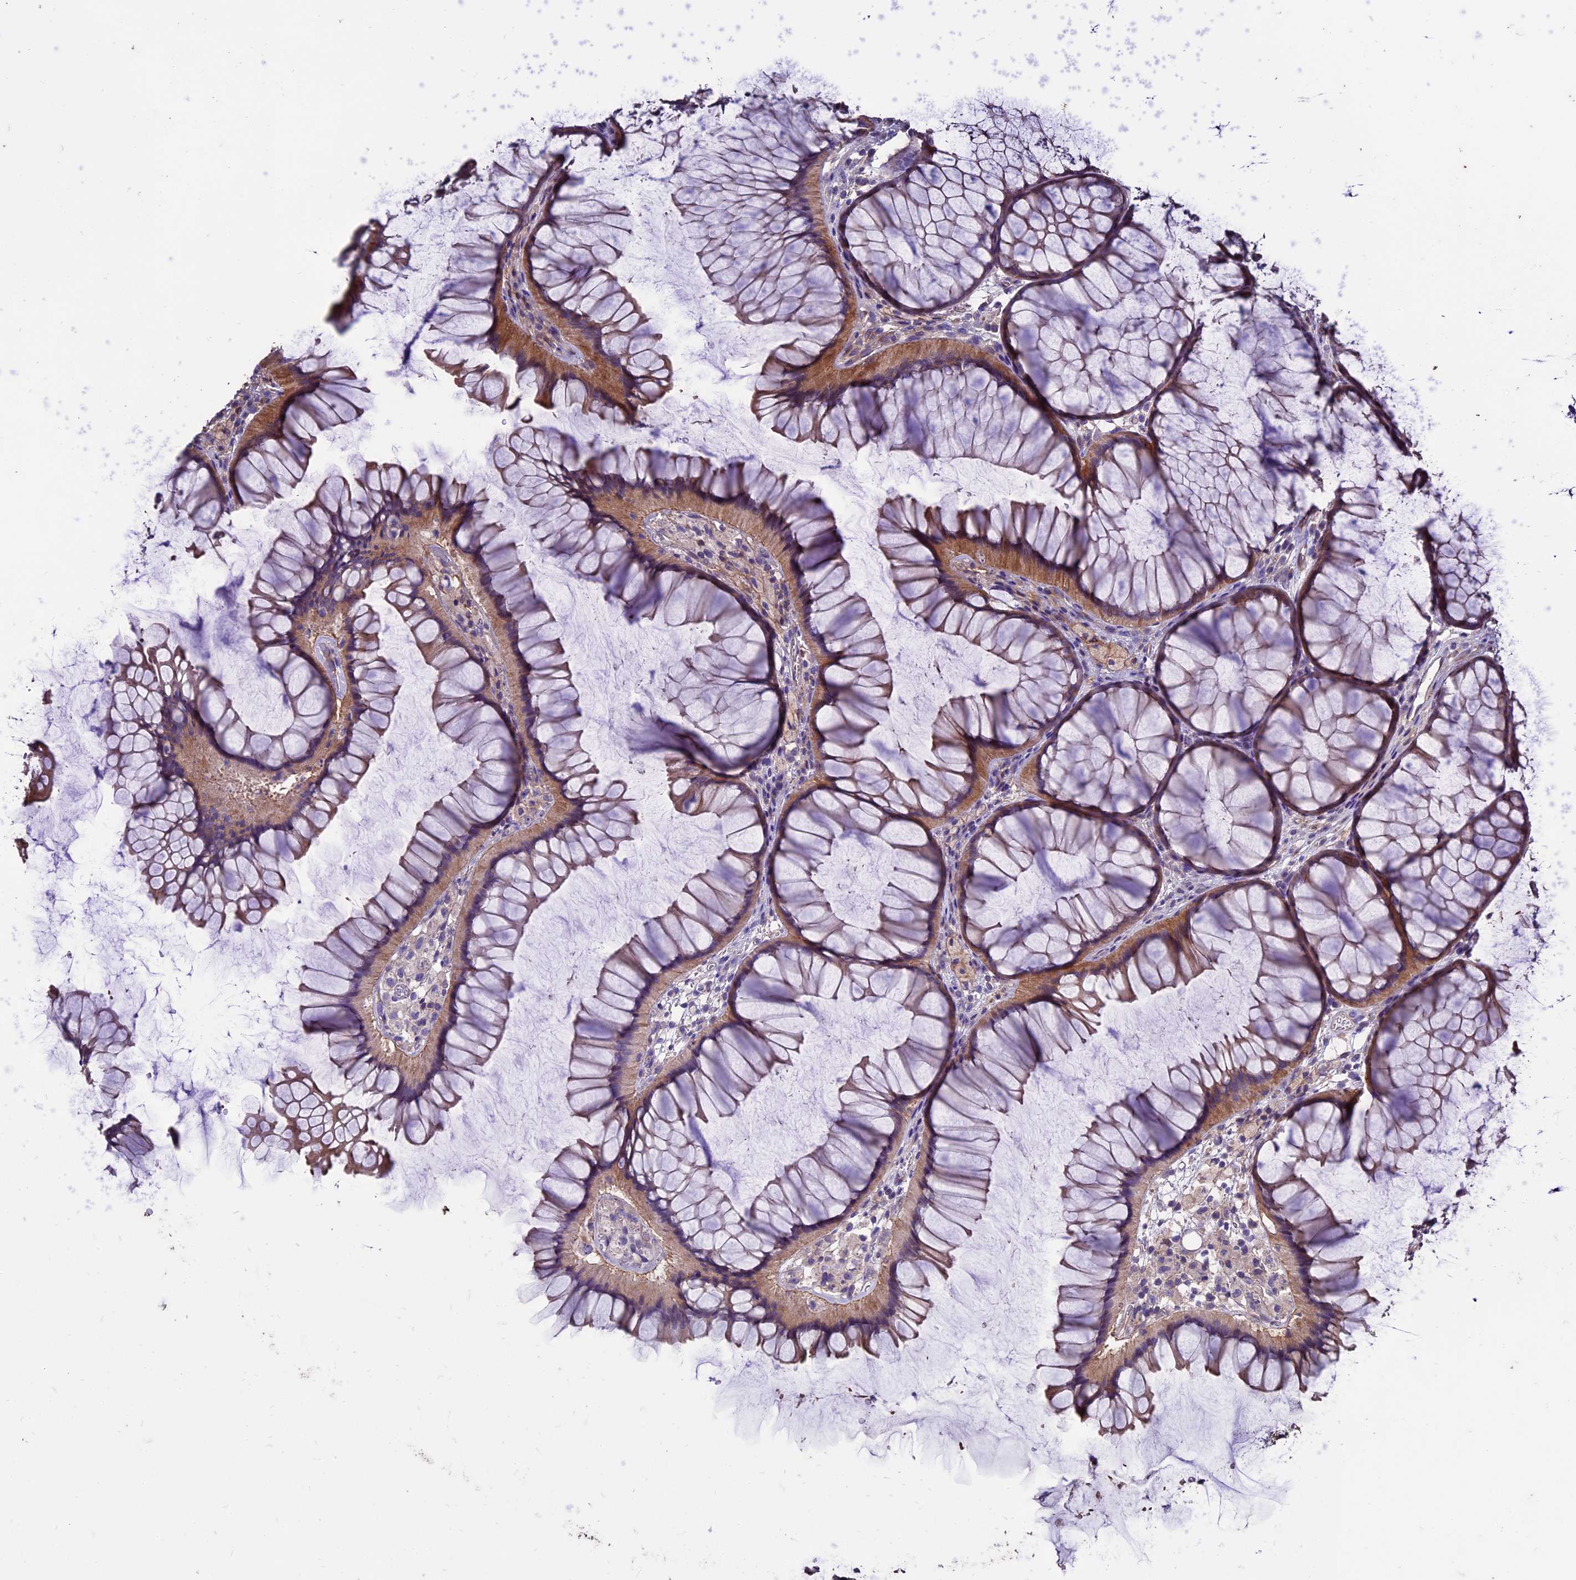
{"staining": {"intensity": "moderate", "quantity": ">75%", "location": "cytoplasmic/membranous"}, "tissue": "colon", "cell_type": "Endothelial cells", "image_type": "normal", "snomed": [{"axis": "morphology", "description": "Normal tissue, NOS"}, {"axis": "topography", "description": "Colon"}], "caption": "The histopathology image exhibits a brown stain indicating the presence of a protein in the cytoplasmic/membranous of endothelial cells in colon.", "gene": "USB1", "patient": {"sex": "female", "age": 82}}